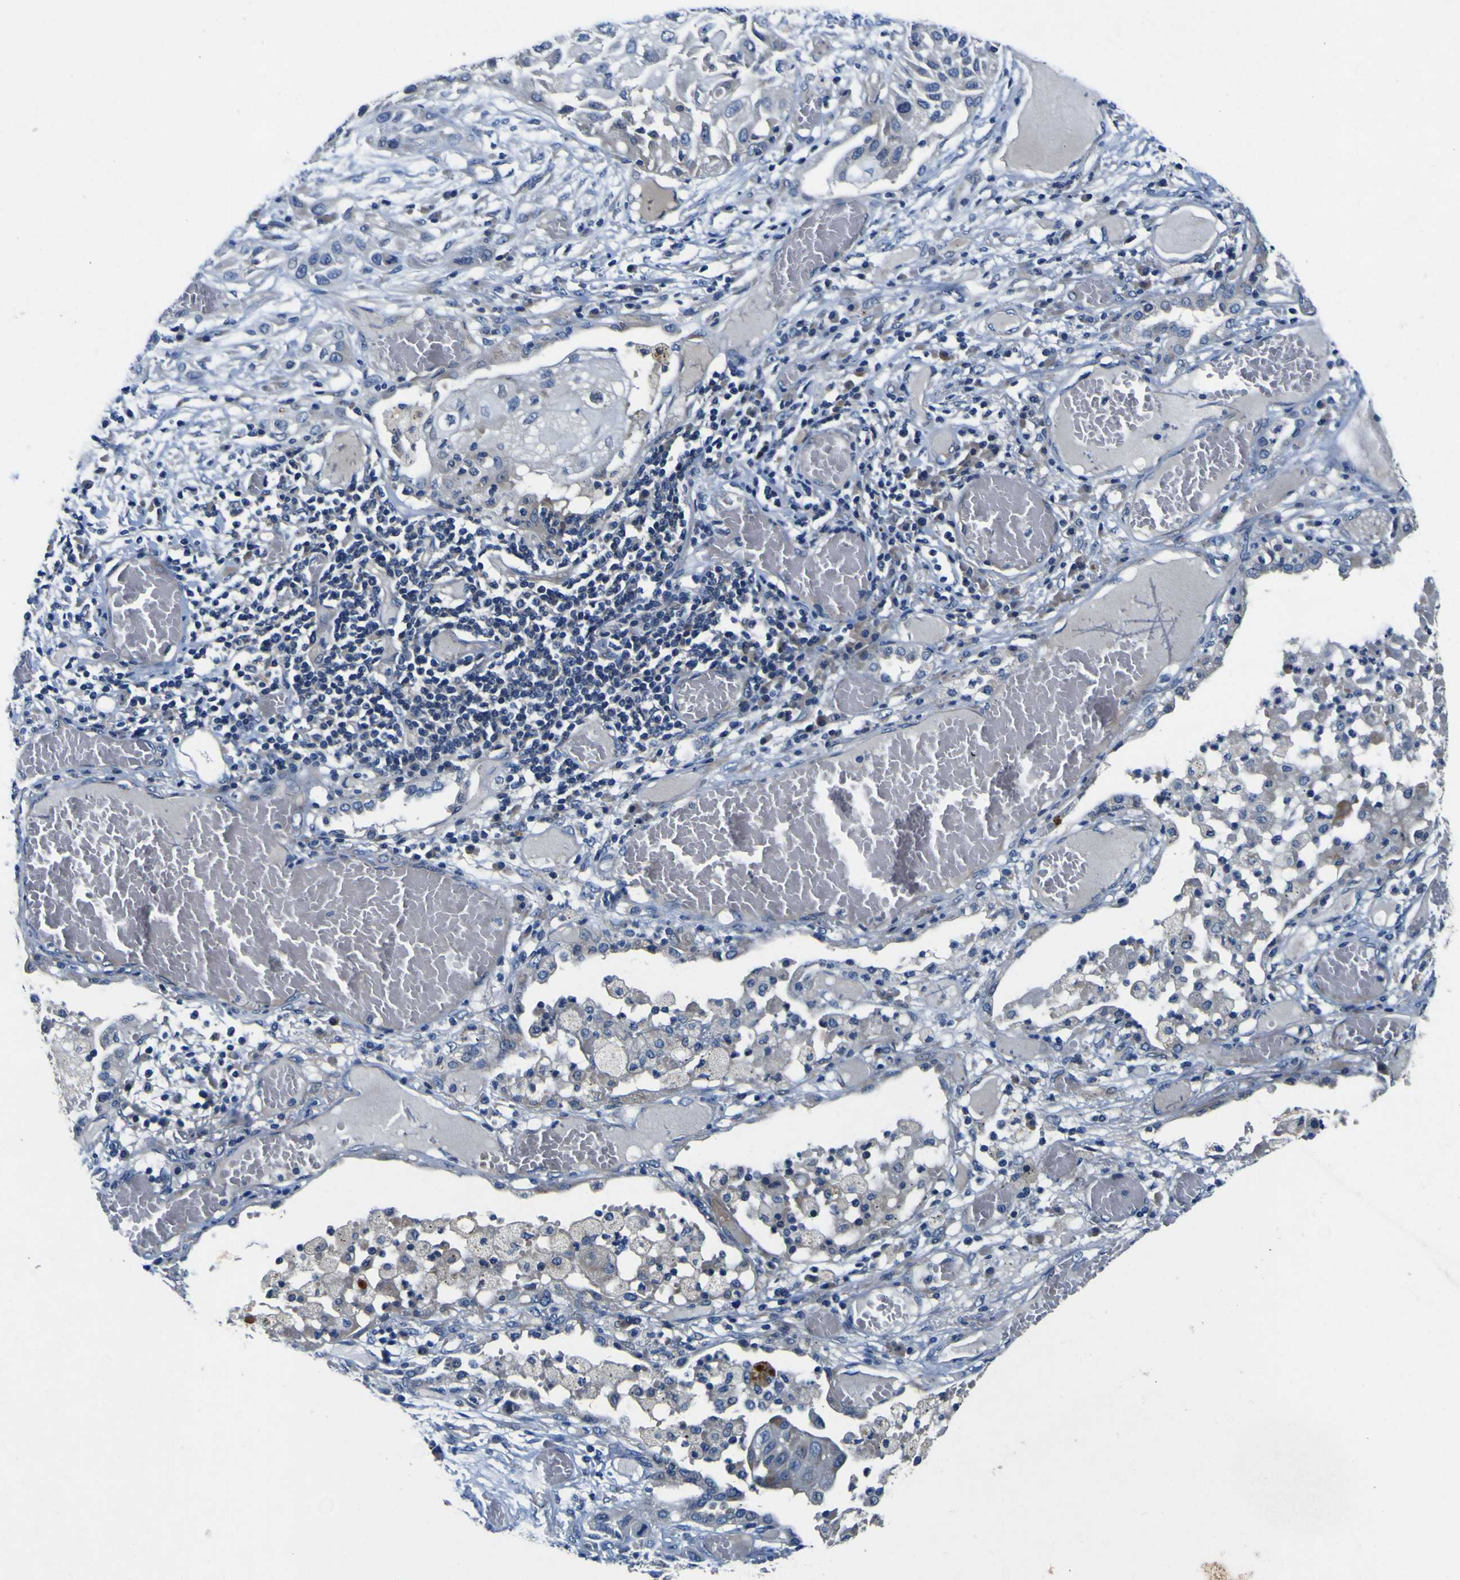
{"staining": {"intensity": "weak", "quantity": "<25%", "location": "cytoplasmic/membranous"}, "tissue": "lung cancer", "cell_type": "Tumor cells", "image_type": "cancer", "snomed": [{"axis": "morphology", "description": "Squamous cell carcinoma, NOS"}, {"axis": "topography", "description": "Lung"}], "caption": "Immunohistochemical staining of human squamous cell carcinoma (lung) reveals no significant expression in tumor cells. (DAB IHC with hematoxylin counter stain).", "gene": "AGAP3", "patient": {"sex": "male", "age": 71}}